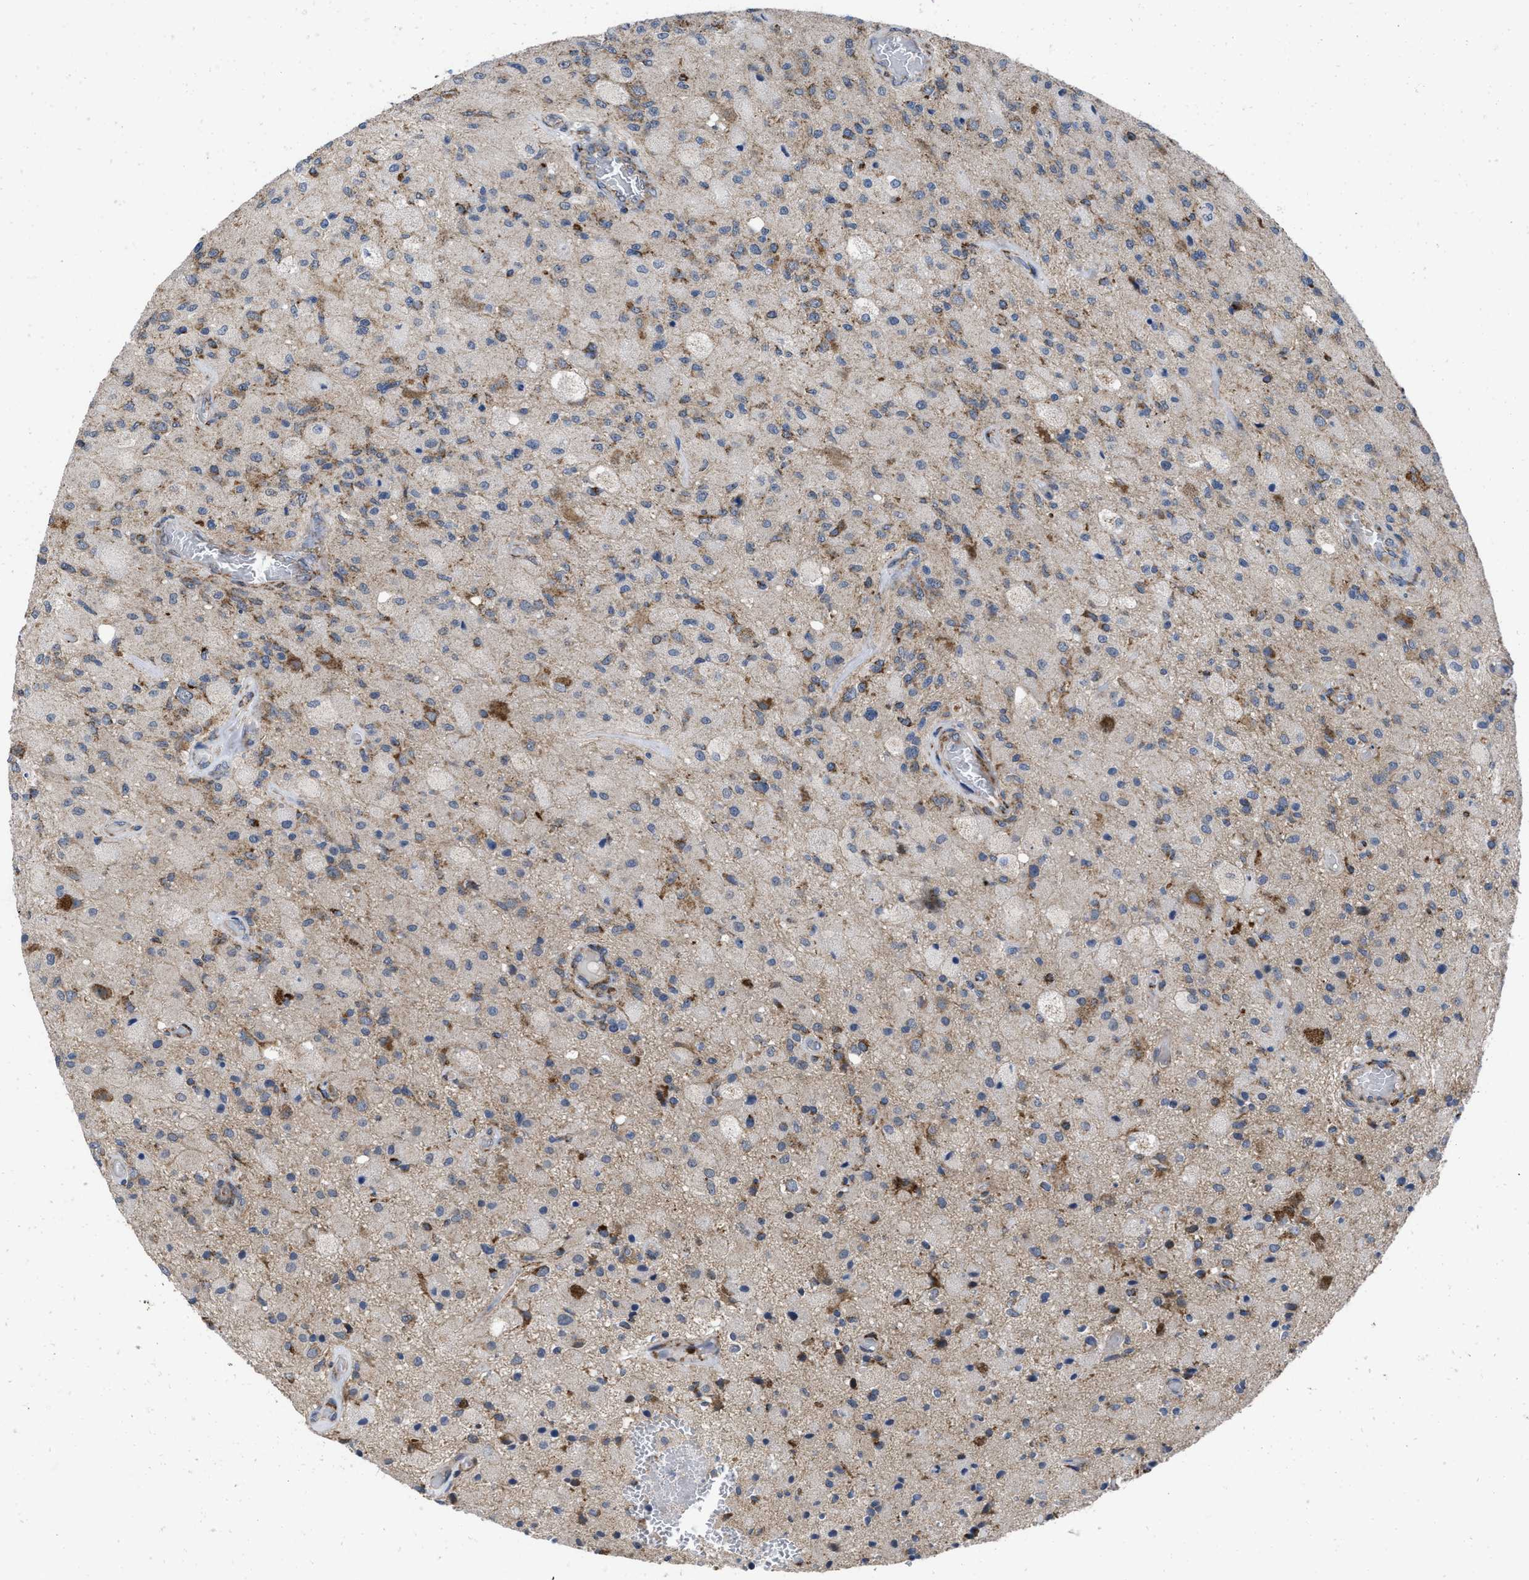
{"staining": {"intensity": "moderate", "quantity": "<25%", "location": "cytoplasmic/membranous"}, "tissue": "glioma", "cell_type": "Tumor cells", "image_type": "cancer", "snomed": [{"axis": "morphology", "description": "Normal tissue, NOS"}, {"axis": "morphology", "description": "Glioma, malignant, High grade"}, {"axis": "topography", "description": "Cerebral cortex"}], "caption": "Protein analysis of malignant high-grade glioma tissue demonstrates moderate cytoplasmic/membranous staining in approximately <25% of tumor cells.", "gene": "AKAP1", "patient": {"sex": "male", "age": 77}}